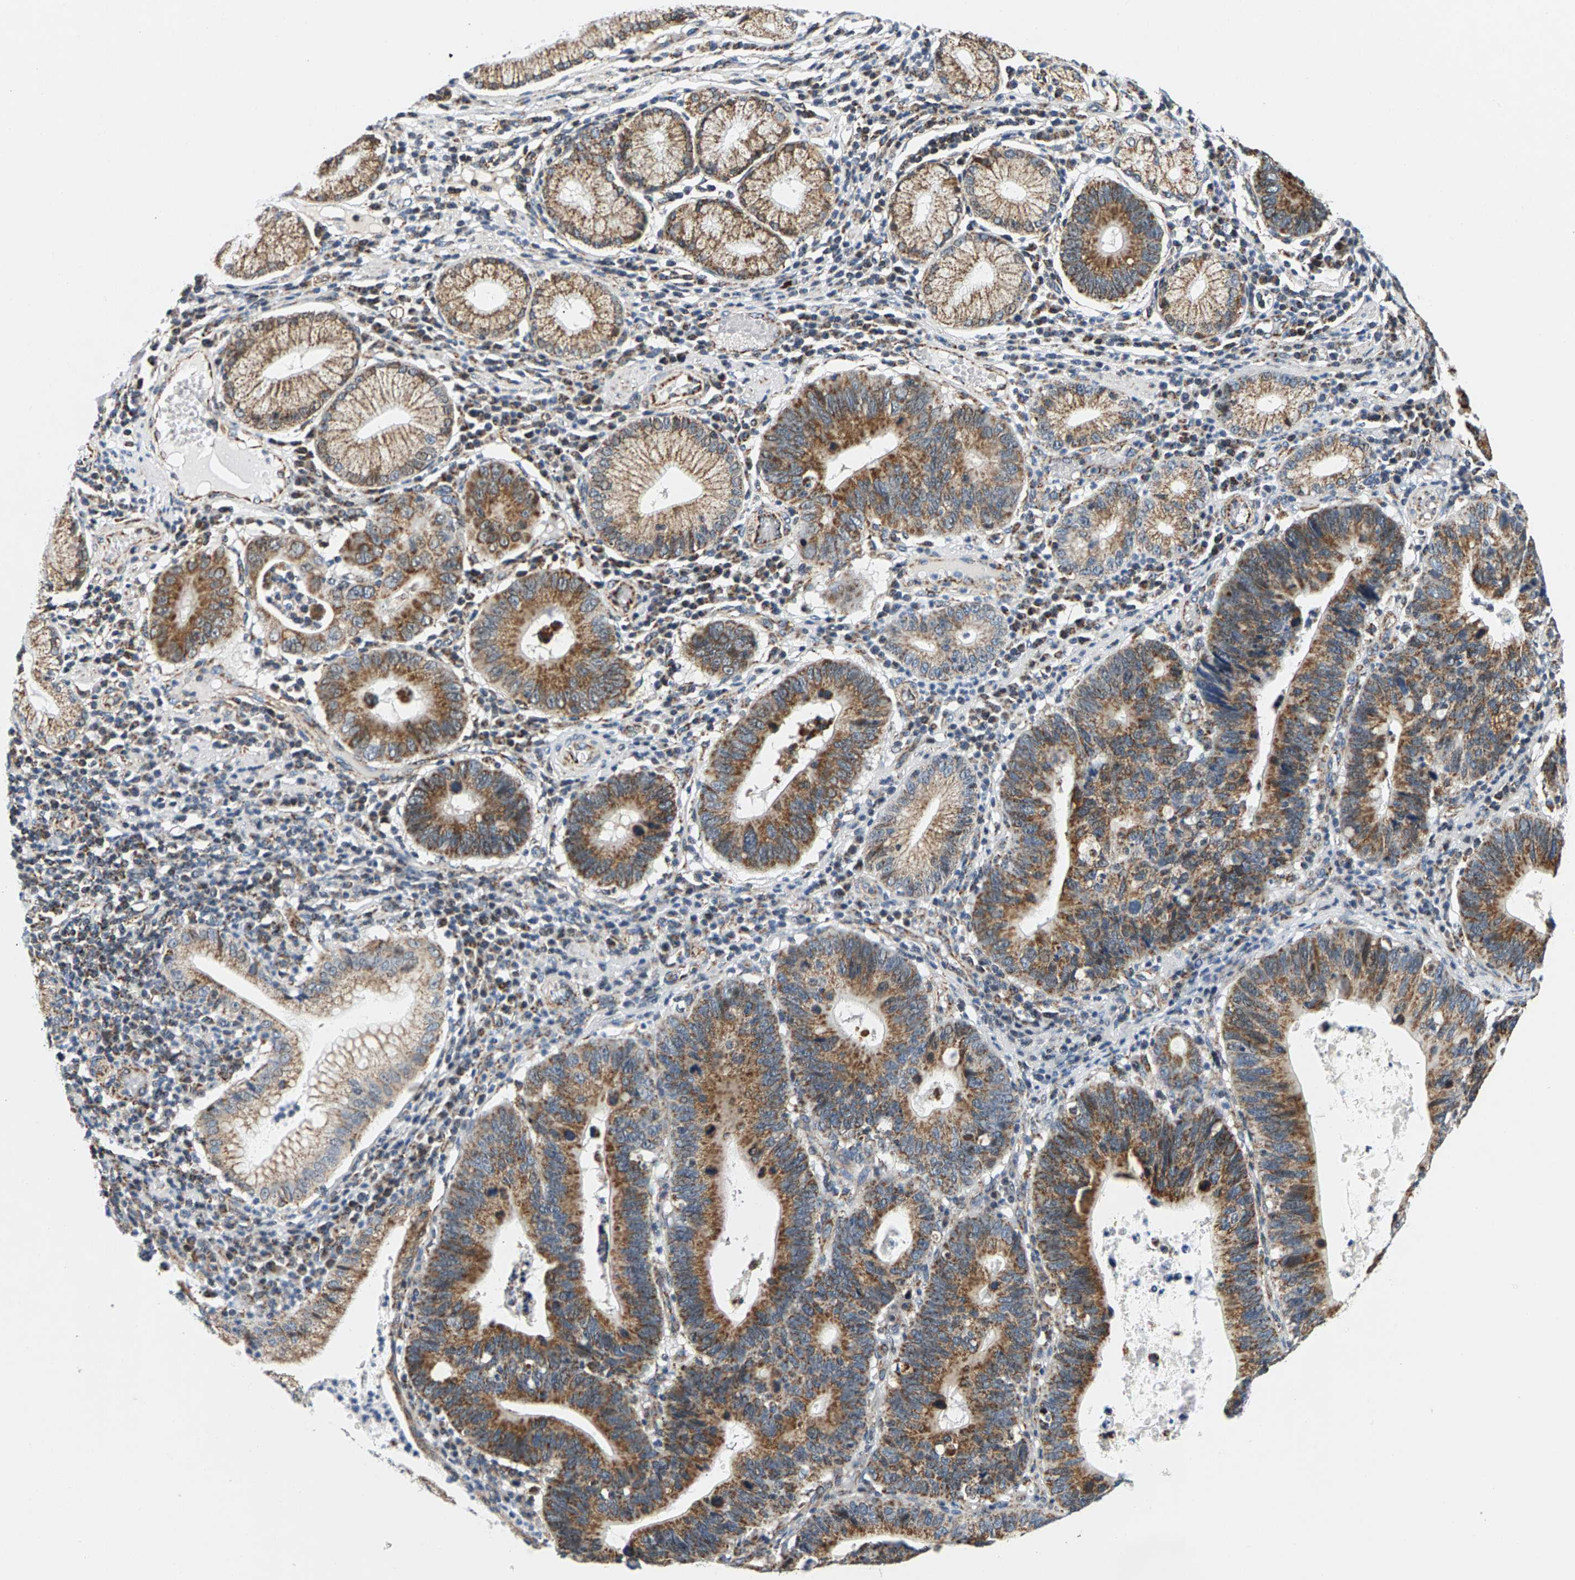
{"staining": {"intensity": "moderate", "quantity": ">75%", "location": "cytoplasmic/membranous"}, "tissue": "stomach cancer", "cell_type": "Tumor cells", "image_type": "cancer", "snomed": [{"axis": "morphology", "description": "Adenocarcinoma, NOS"}, {"axis": "topography", "description": "Stomach"}], "caption": "Adenocarcinoma (stomach) tissue reveals moderate cytoplasmic/membranous staining in about >75% of tumor cells, visualized by immunohistochemistry. (IHC, brightfield microscopy, high magnification).", "gene": "PDE1A", "patient": {"sex": "male", "age": 59}}